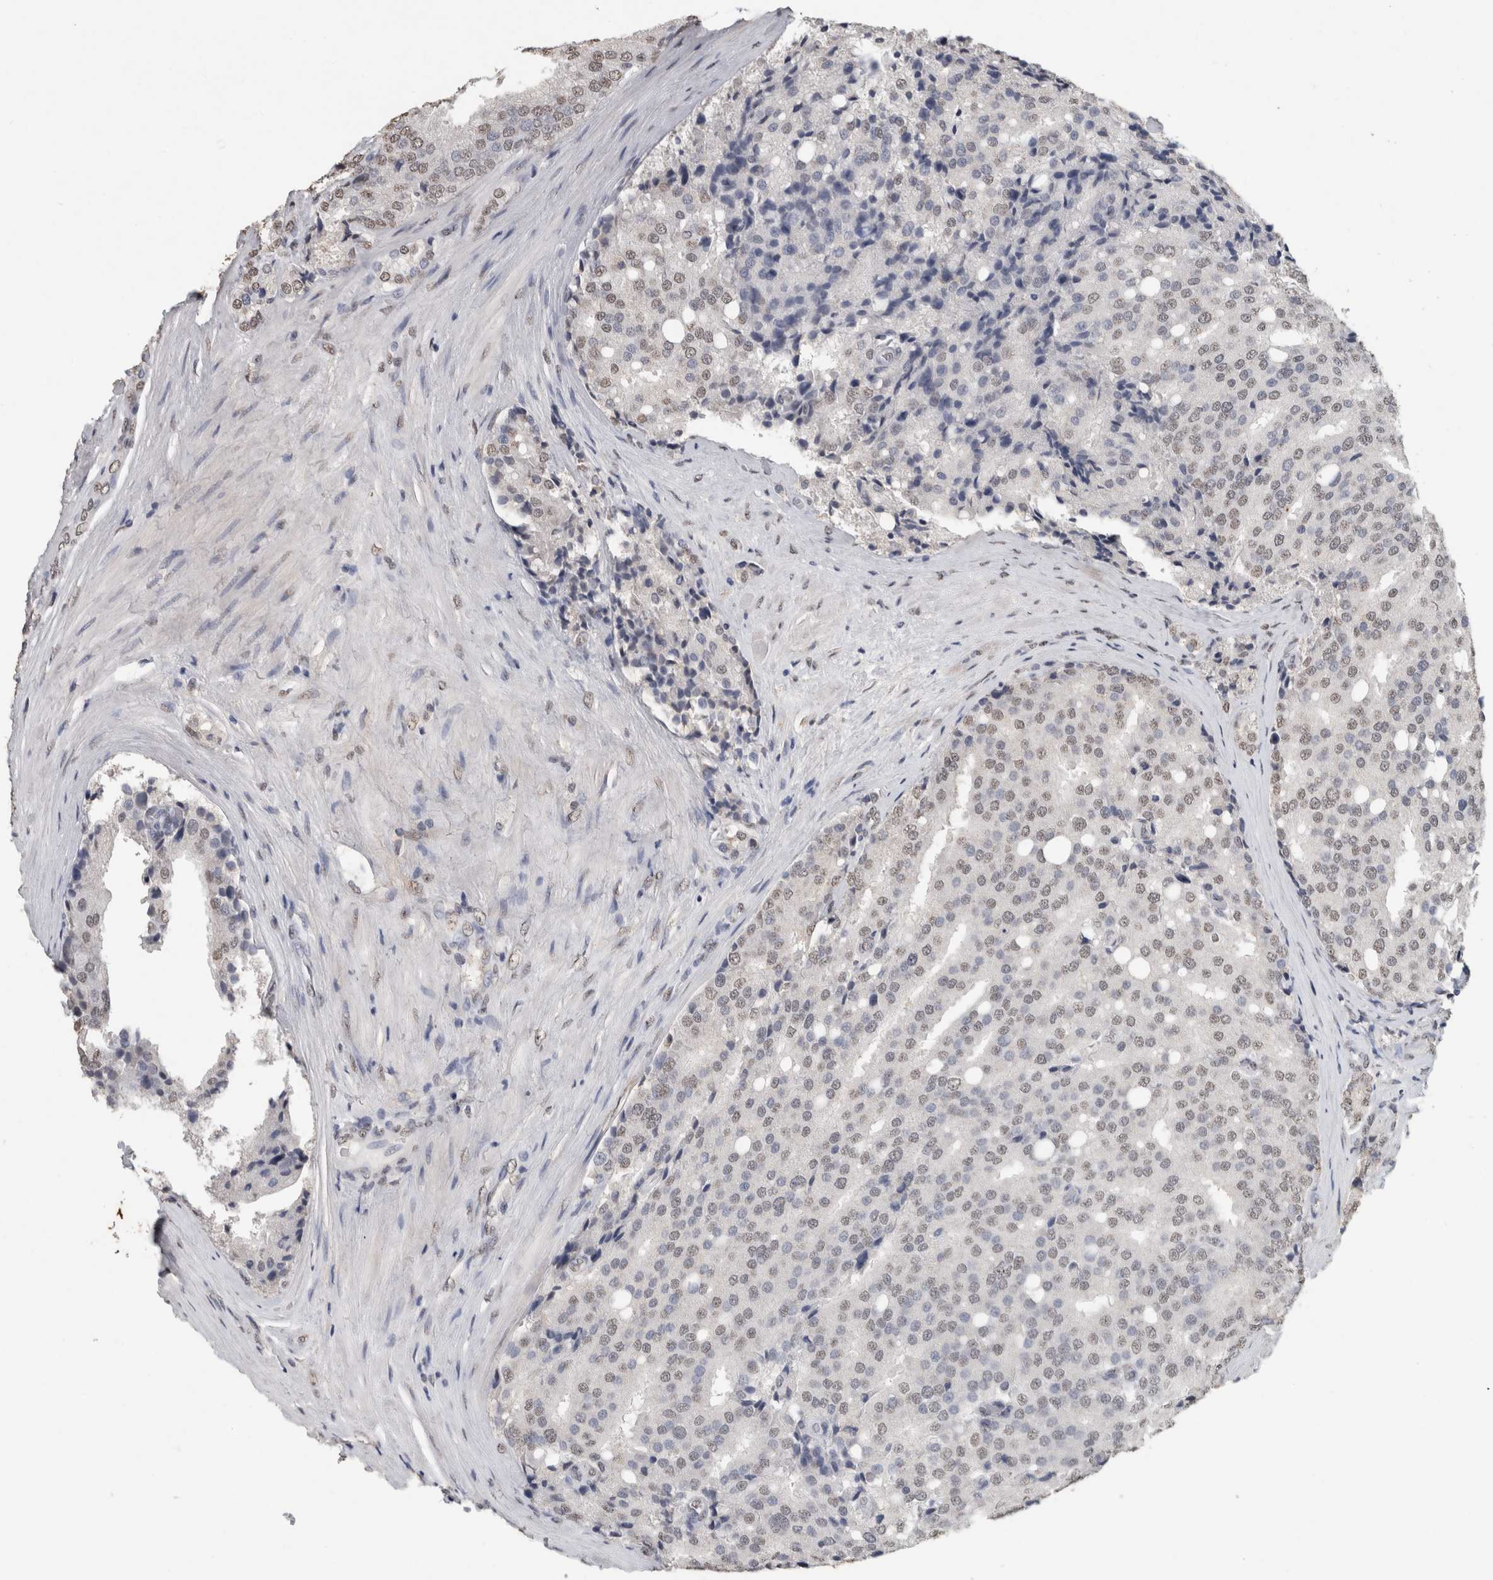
{"staining": {"intensity": "weak", "quantity": "<25%", "location": "nuclear"}, "tissue": "prostate cancer", "cell_type": "Tumor cells", "image_type": "cancer", "snomed": [{"axis": "morphology", "description": "Adenocarcinoma, High grade"}, {"axis": "topography", "description": "Prostate"}], "caption": "Immunohistochemistry micrograph of human prostate adenocarcinoma (high-grade) stained for a protein (brown), which demonstrates no expression in tumor cells.", "gene": "LTBP1", "patient": {"sex": "male", "age": 50}}